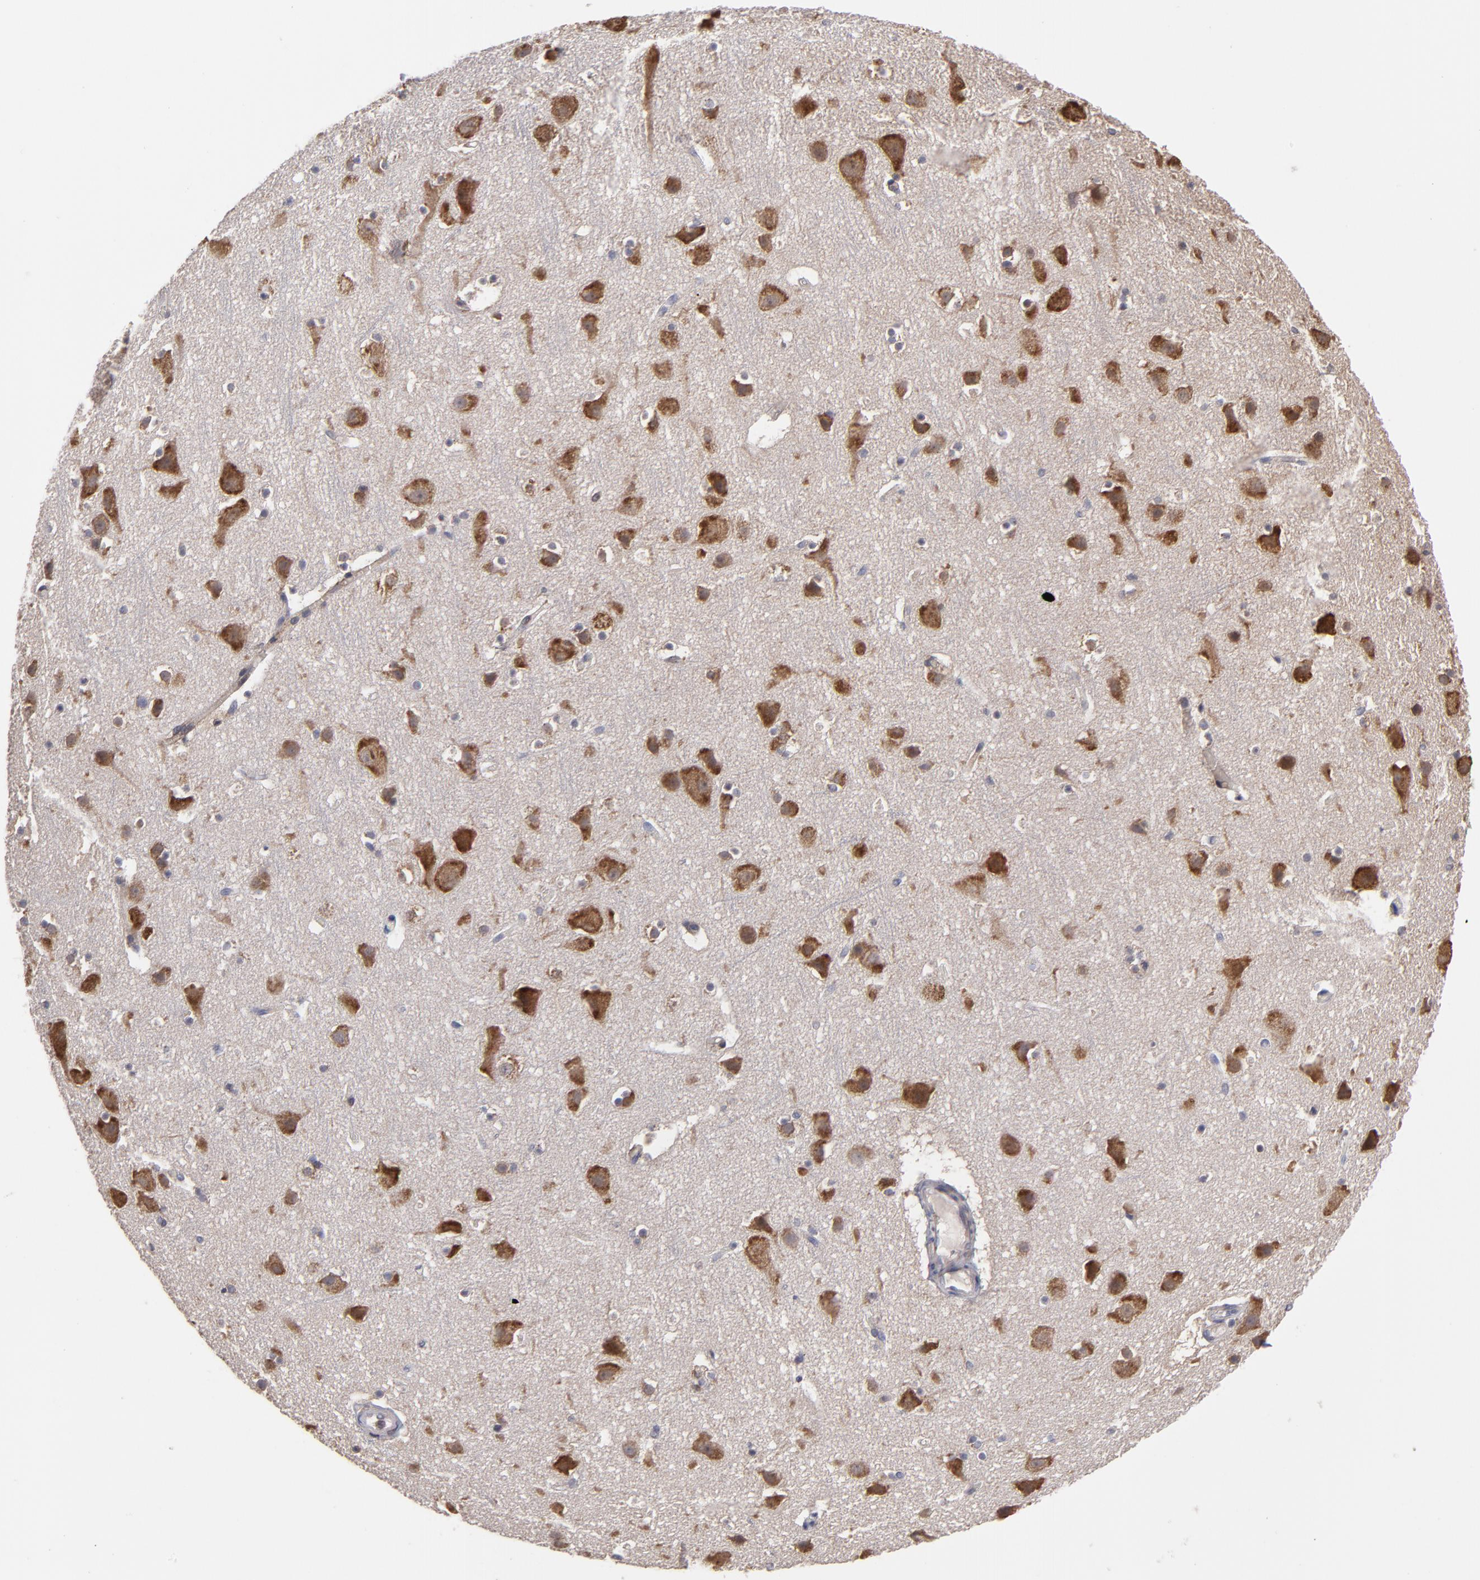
{"staining": {"intensity": "negative", "quantity": "none", "location": "none"}, "tissue": "cerebral cortex", "cell_type": "Endothelial cells", "image_type": "normal", "snomed": [{"axis": "morphology", "description": "Normal tissue, NOS"}, {"axis": "topography", "description": "Cerebral cortex"}], "caption": "DAB immunohistochemical staining of normal cerebral cortex exhibits no significant positivity in endothelial cells.", "gene": "SND1", "patient": {"sex": "male", "age": 45}}